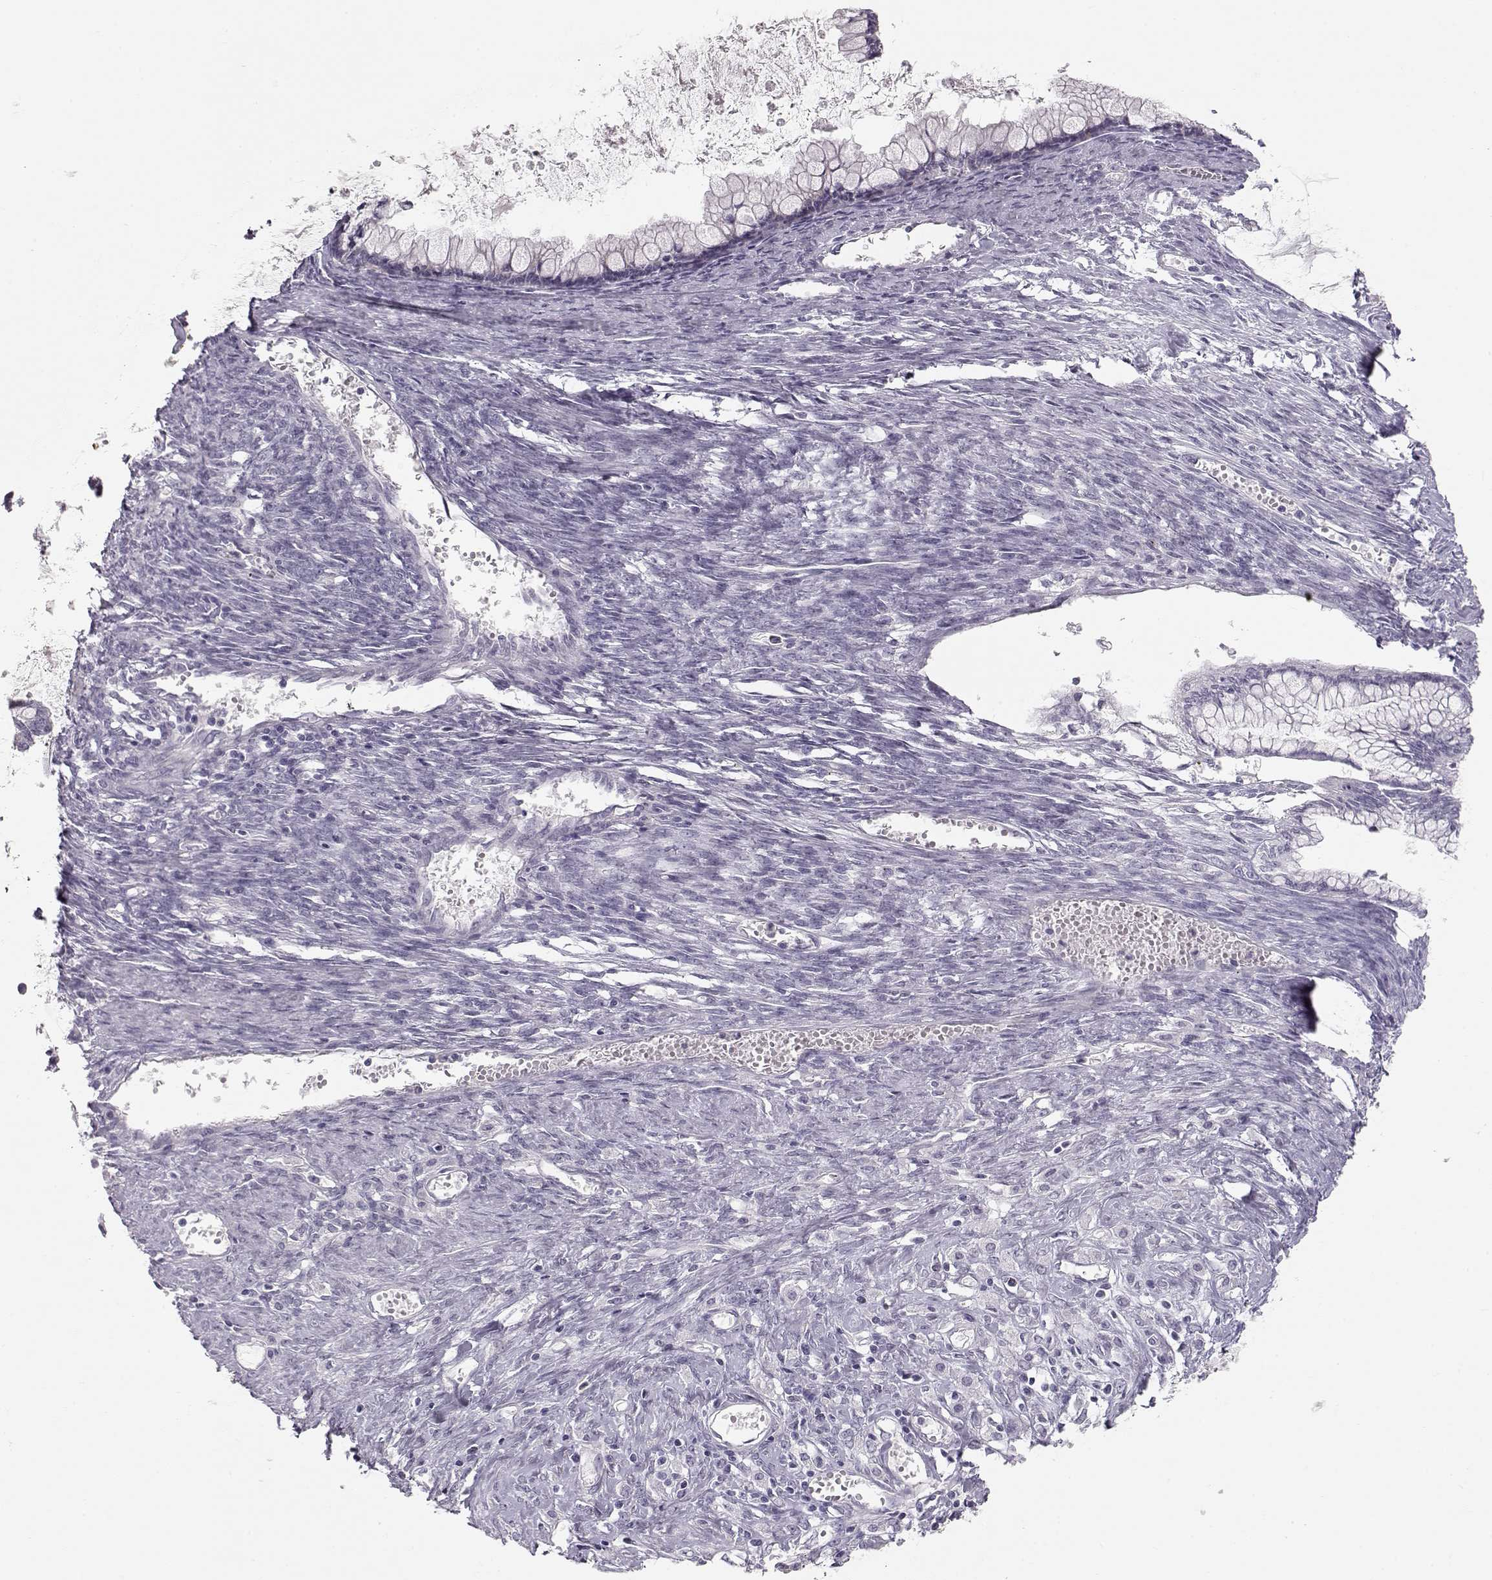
{"staining": {"intensity": "negative", "quantity": "none", "location": "none"}, "tissue": "ovarian cancer", "cell_type": "Tumor cells", "image_type": "cancer", "snomed": [{"axis": "morphology", "description": "Cystadenocarcinoma, mucinous, NOS"}, {"axis": "topography", "description": "Ovary"}], "caption": "Immunohistochemical staining of human ovarian cancer reveals no significant positivity in tumor cells. (DAB (3,3'-diaminobenzidine) immunohistochemistry with hematoxylin counter stain).", "gene": "MIP", "patient": {"sex": "female", "age": 67}}